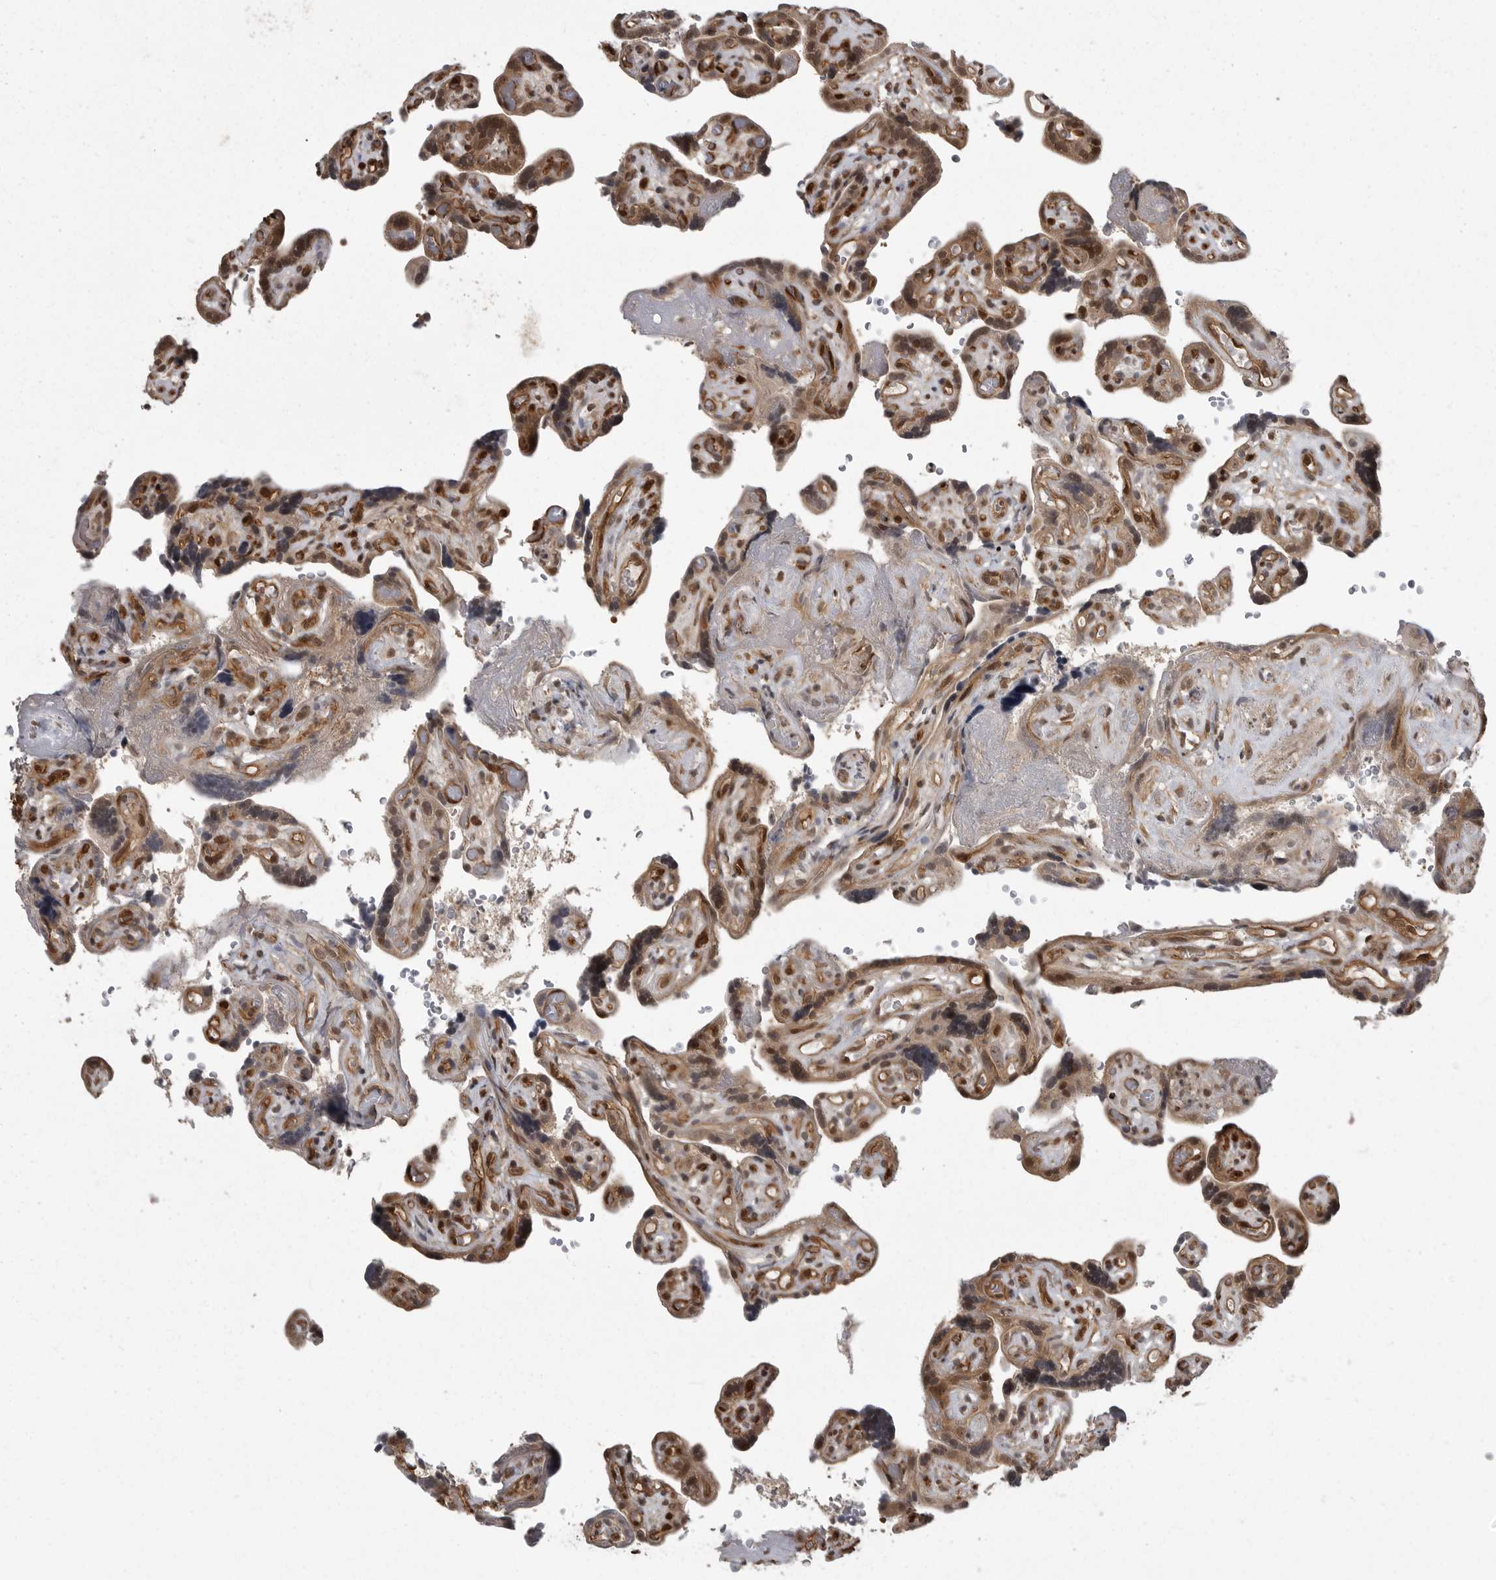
{"staining": {"intensity": "moderate", "quantity": ">75%", "location": "cytoplasmic/membranous,nuclear"}, "tissue": "placenta", "cell_type": "Decidual cells", "image_type": "normal", "snomed": [{"axis": "morphology", "description": "Normal tissue, NOS"}, {"axis": "topography", "description": "Placenta"}], "caption": "Immunohistochemical staining of benign human placenta displays medium levels of moderate cytoplasmic/membranous,nuclear expression in about >75% of decidual cells.", "gene": "DNAJC8", "patient": {"sex": "female", "age": 30}}